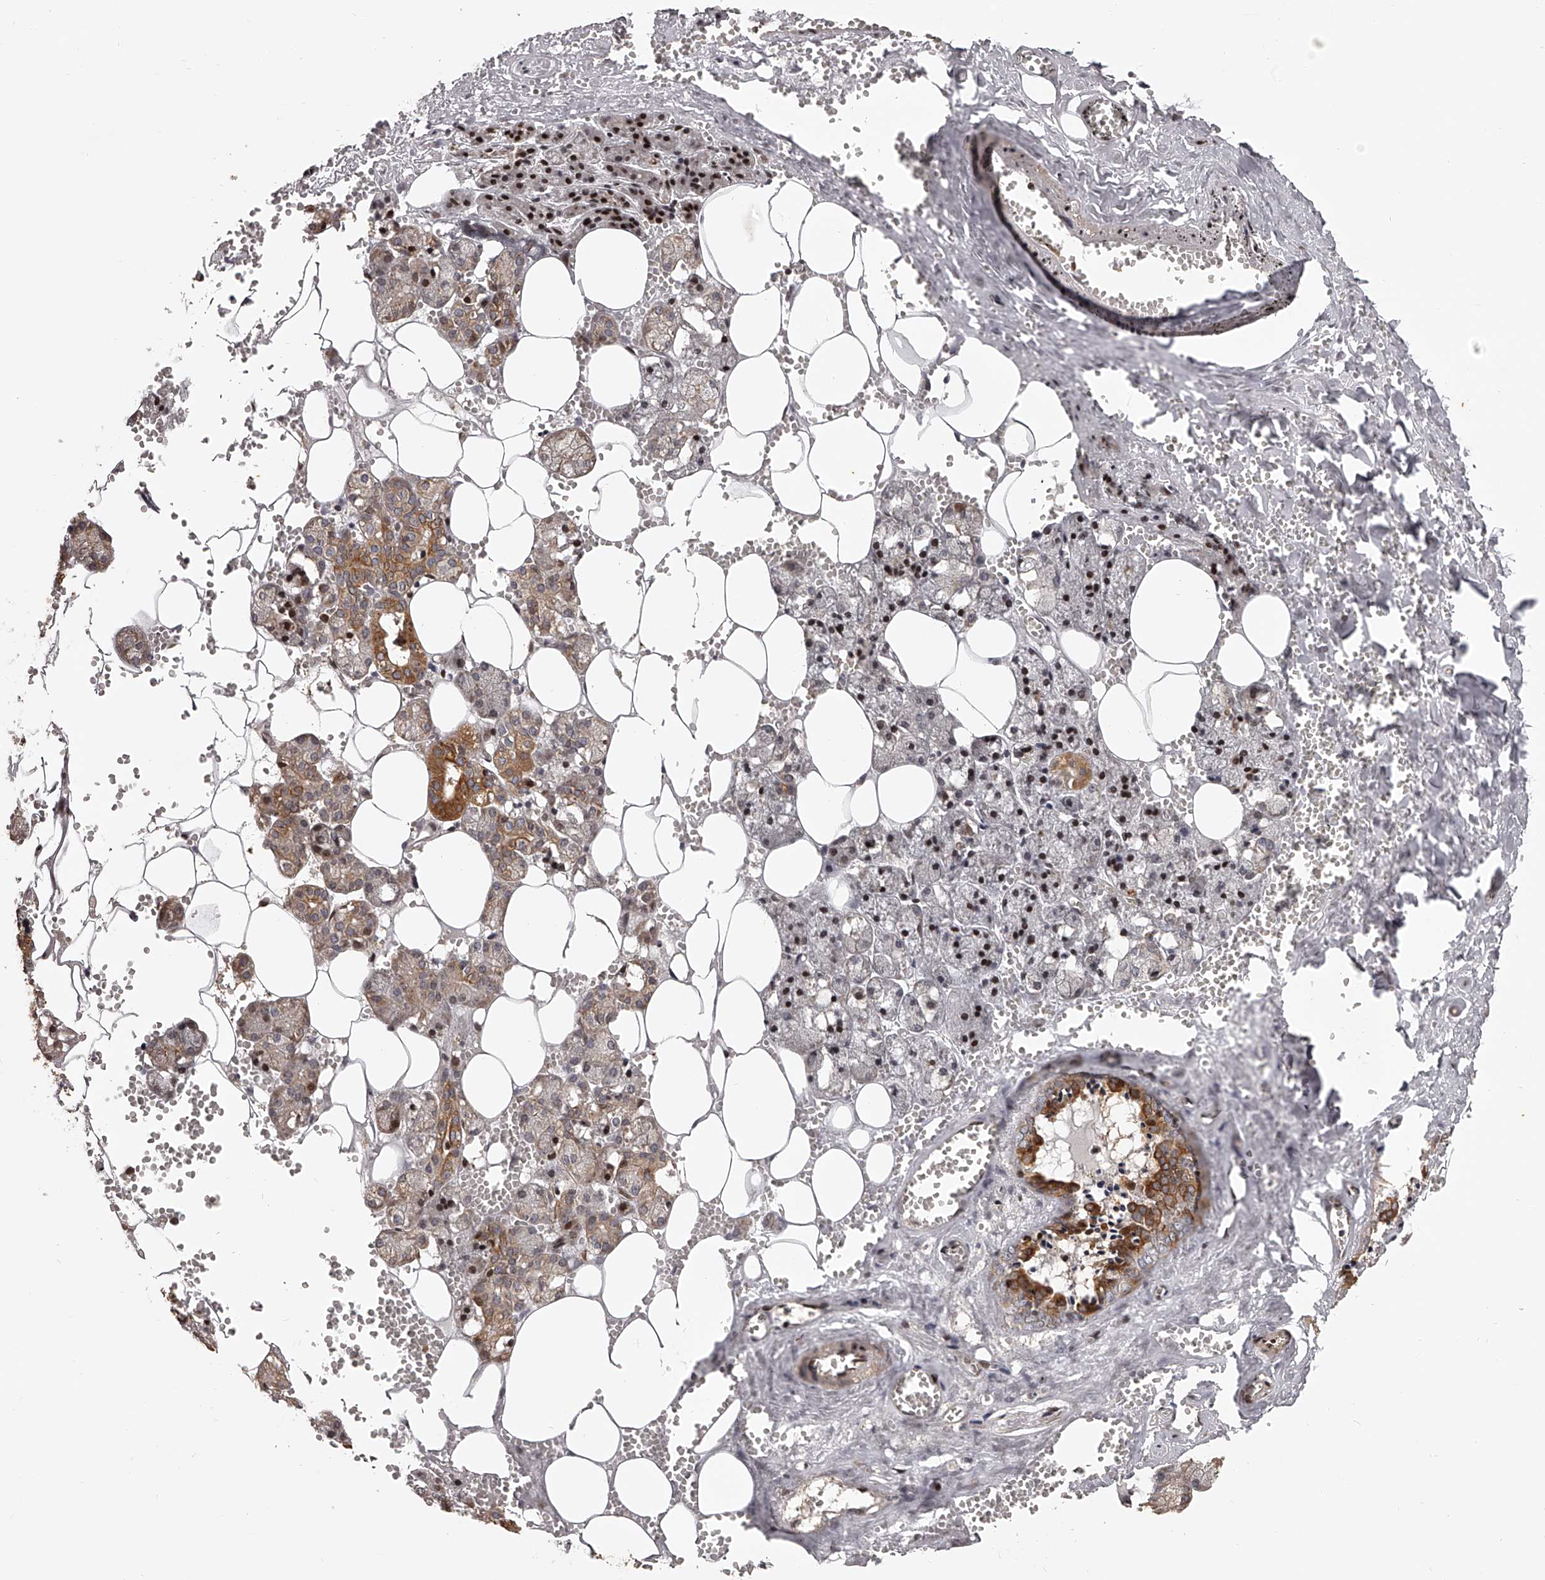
{"staining": {"intensity": "moderate", "quantity": "25%-75%", "location": "cytoplasmic/membranous,nuclear"}, "tissue": "salivary gland", "cell_type": "Glandular cells", "image_type": "normal", "snomed": [{"axis": "morphology", "description": "Normal tissue, NOS"}, {"axis": "topography", "description": "Salivary gland"}], "caption": "Protein positivity by immunohistochemistry (IHC) displays moderate cytoplasmic/membranous,nuclear staining in approximately 25%-75% of glandular cells in benign salivary gland.", "gene": "PFDN2", "patient": {"sex": "male", "age": 62}}